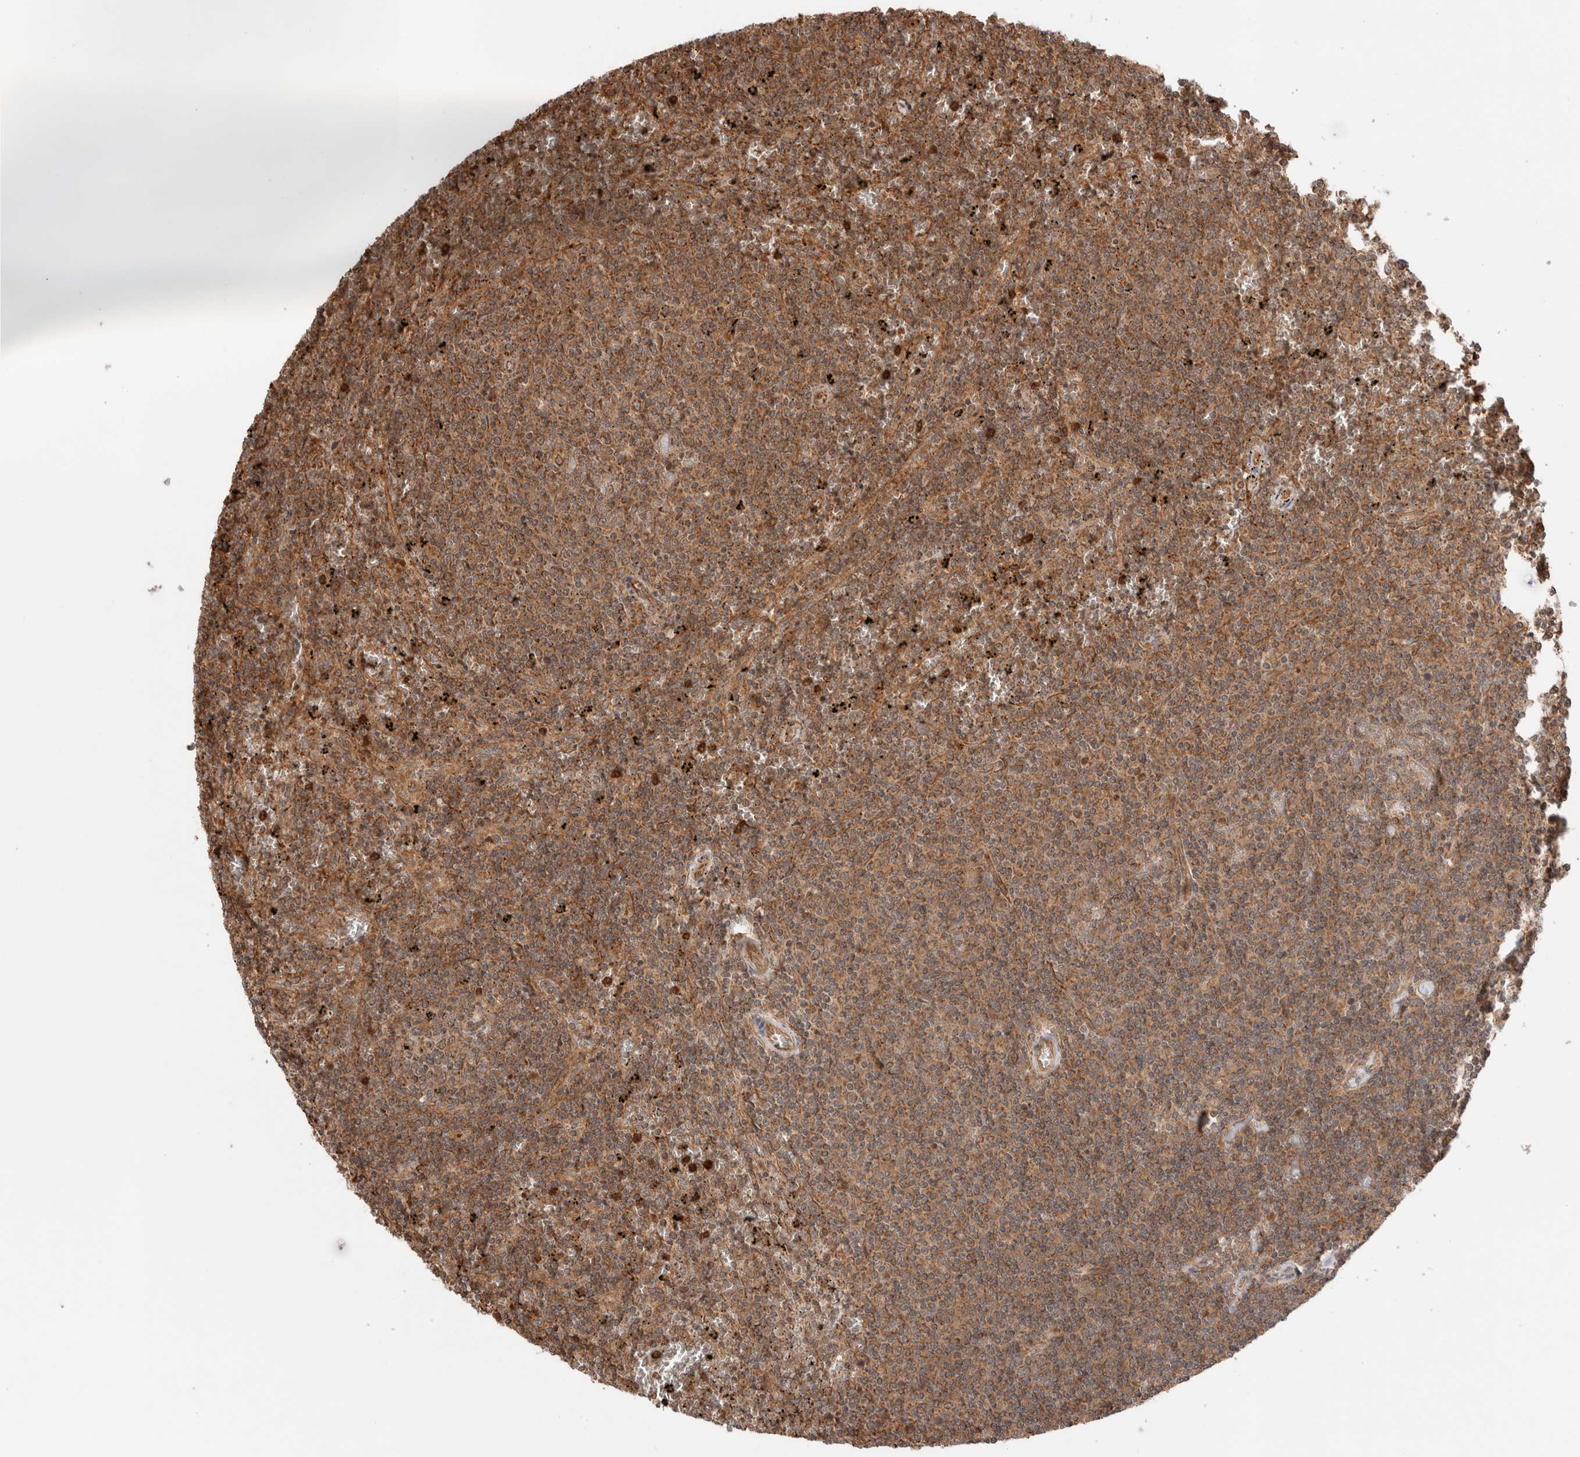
{"staining": {"intensity": "moderate", "quantity": ">75%", "location": "cytoplasmic/membranous"}, "tissue": "lymphoma", "cell_type": "Tumor cells", "image_type": "cancer", "snomed": [{"axis": "morphology", "description": "Malignant lymphoma, non-Hodgkin's type, Low grade"}, {"axis": "topography", "description": "Spleen"}], "caption": "A histopathology image showing moderate cytoplasmic/membranous staining in about >75% of tumor cells in lymphoma, as visualized by brown immunohistochemical staining.", "gene": "ZNF649", "patient": {"sex": "female", "age": 50}}